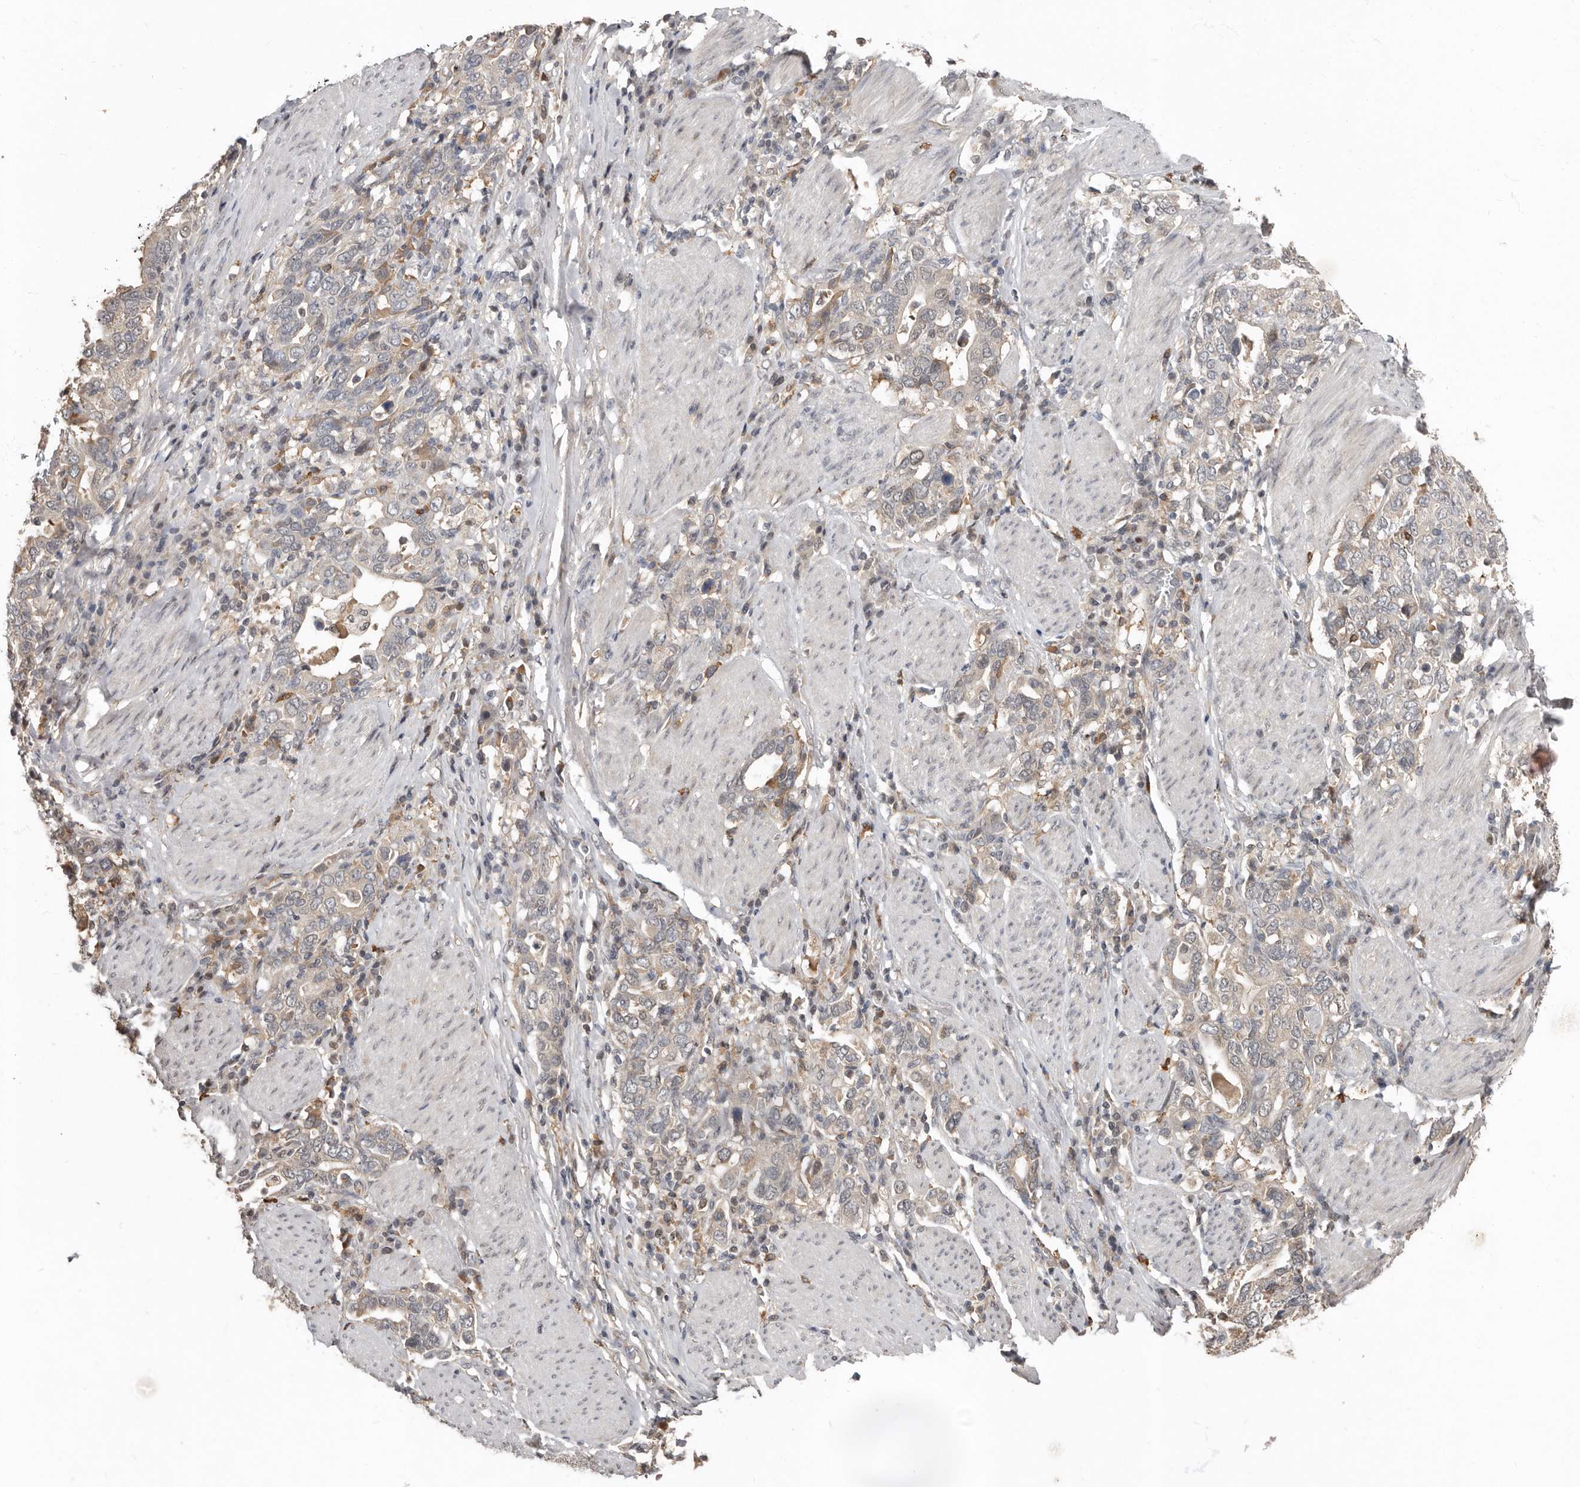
{"staining": {"intensity": "weak", "quantity": "<25%", "location": "cytoplasmic/membranous"}, "tissue": "stomach cancer", "cell_type": "Tumor cells", "image_type": "cancer", "snomed": [{"axis": "morphology", "description": "Adenocarcinoma, NOS"}, {"axis": "topography", "description": "Stomach, upper"}], "caption": "DAB immunohistochemical staining of stomach cancer reveals no significant positivity in tumor cells. (Brightfield microscopy of DAB (3,3'-diaminobenzidine) immunohistochemistry (IHC) at high magnification).", "gene": "LRGUK", "patient": {"sex": "male", "age": 62}}